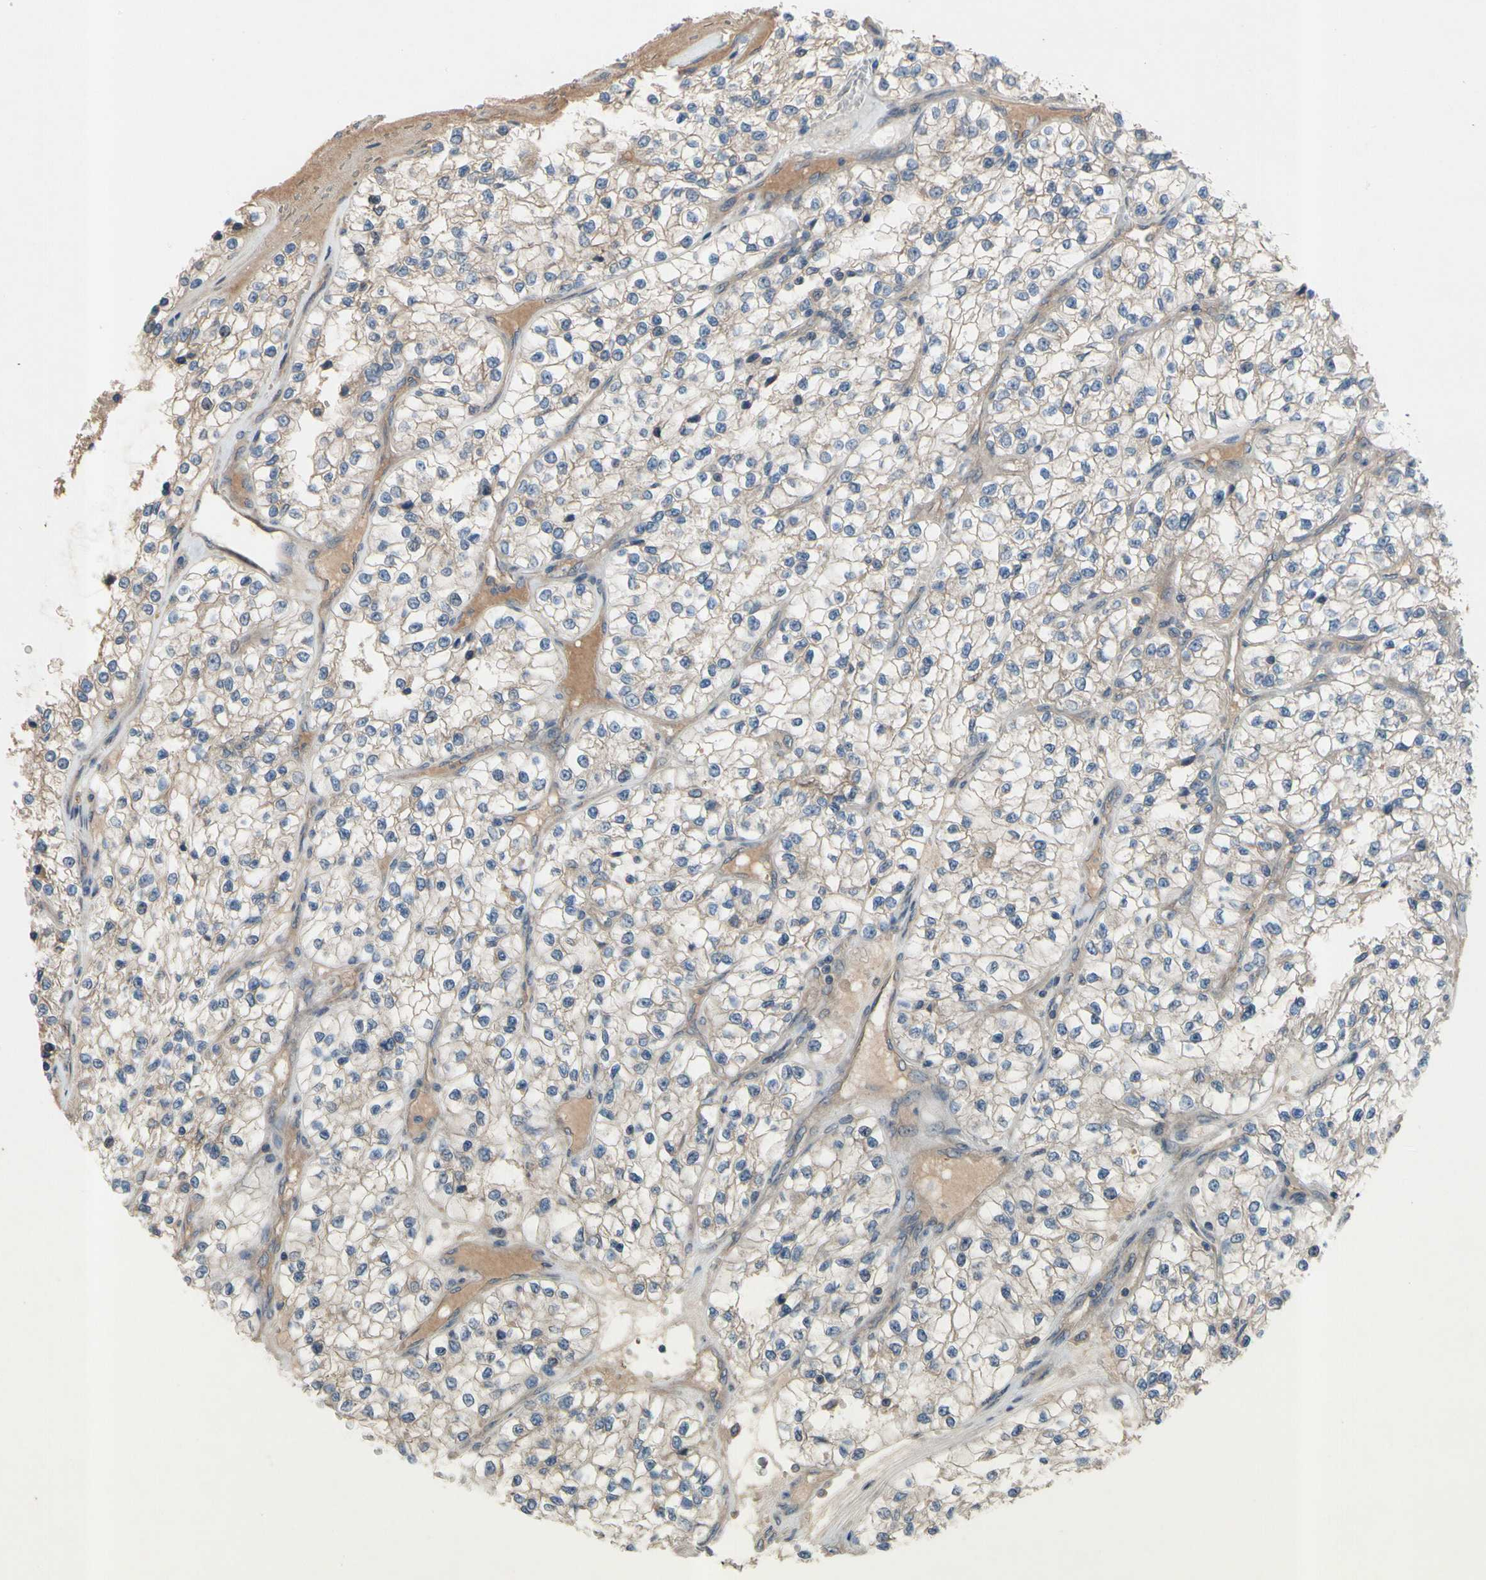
{"staining": {"intensity": "weak", "quantity": "<25%", "location": "cytoplasmic/membranous"}, "tissue": "renal cancer", "cell_type": "Tumor cells", "image_type": "cancer", "snomed": [{"axis": "morphology", "description": "Adenocarcinoma, NOS"}, {"axis": "topography", "description": "Kidney"}], "caption": "Histopathology image shows no protein expression in tumor cells of renal adenocarcinoma tissue.", "gene": "ICAM5", "patient": {"sex": "female", "age": 57}}